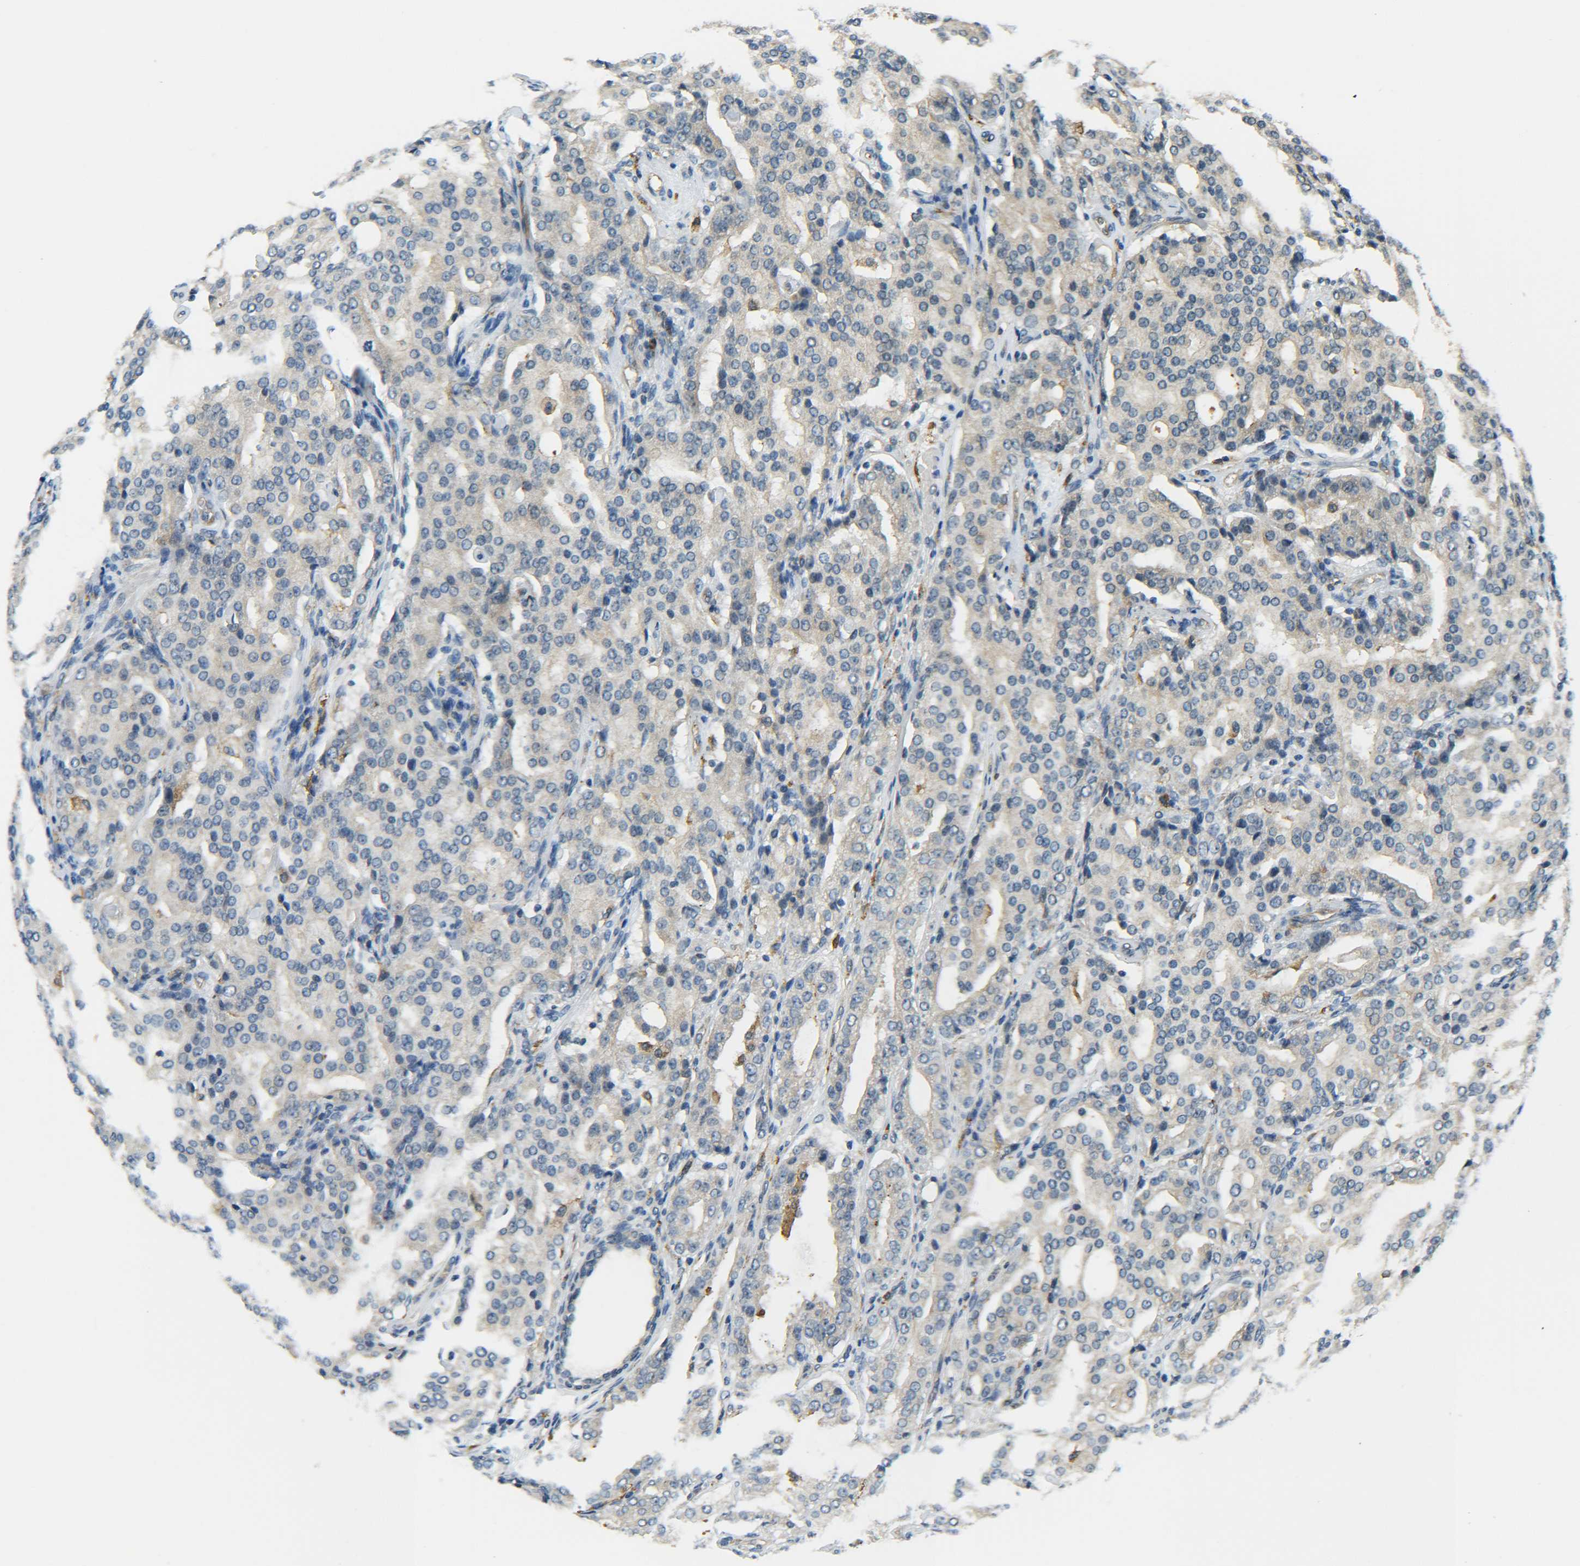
{"staining": {"intensity": "weak", "quantity": ">75%", "location": "cytoplasmic/membranous"}, "tissue": "prostate cancer", "cell_type": "Tumor cells", "image_type": "cancer", "snomed": [{"axis": "morphology", "description": "Adenocarcinoma, High grade"}, {"axis": "topography", "description": "Prostate"}], "caption": "Weak cytoplasmic/membranous protein staining is seen in approximately >75% of tumor cells in prostate adenocarcinoma (high-grade).", "gene": "DAB2", "patient": {"sex": "male", "age": 72}}